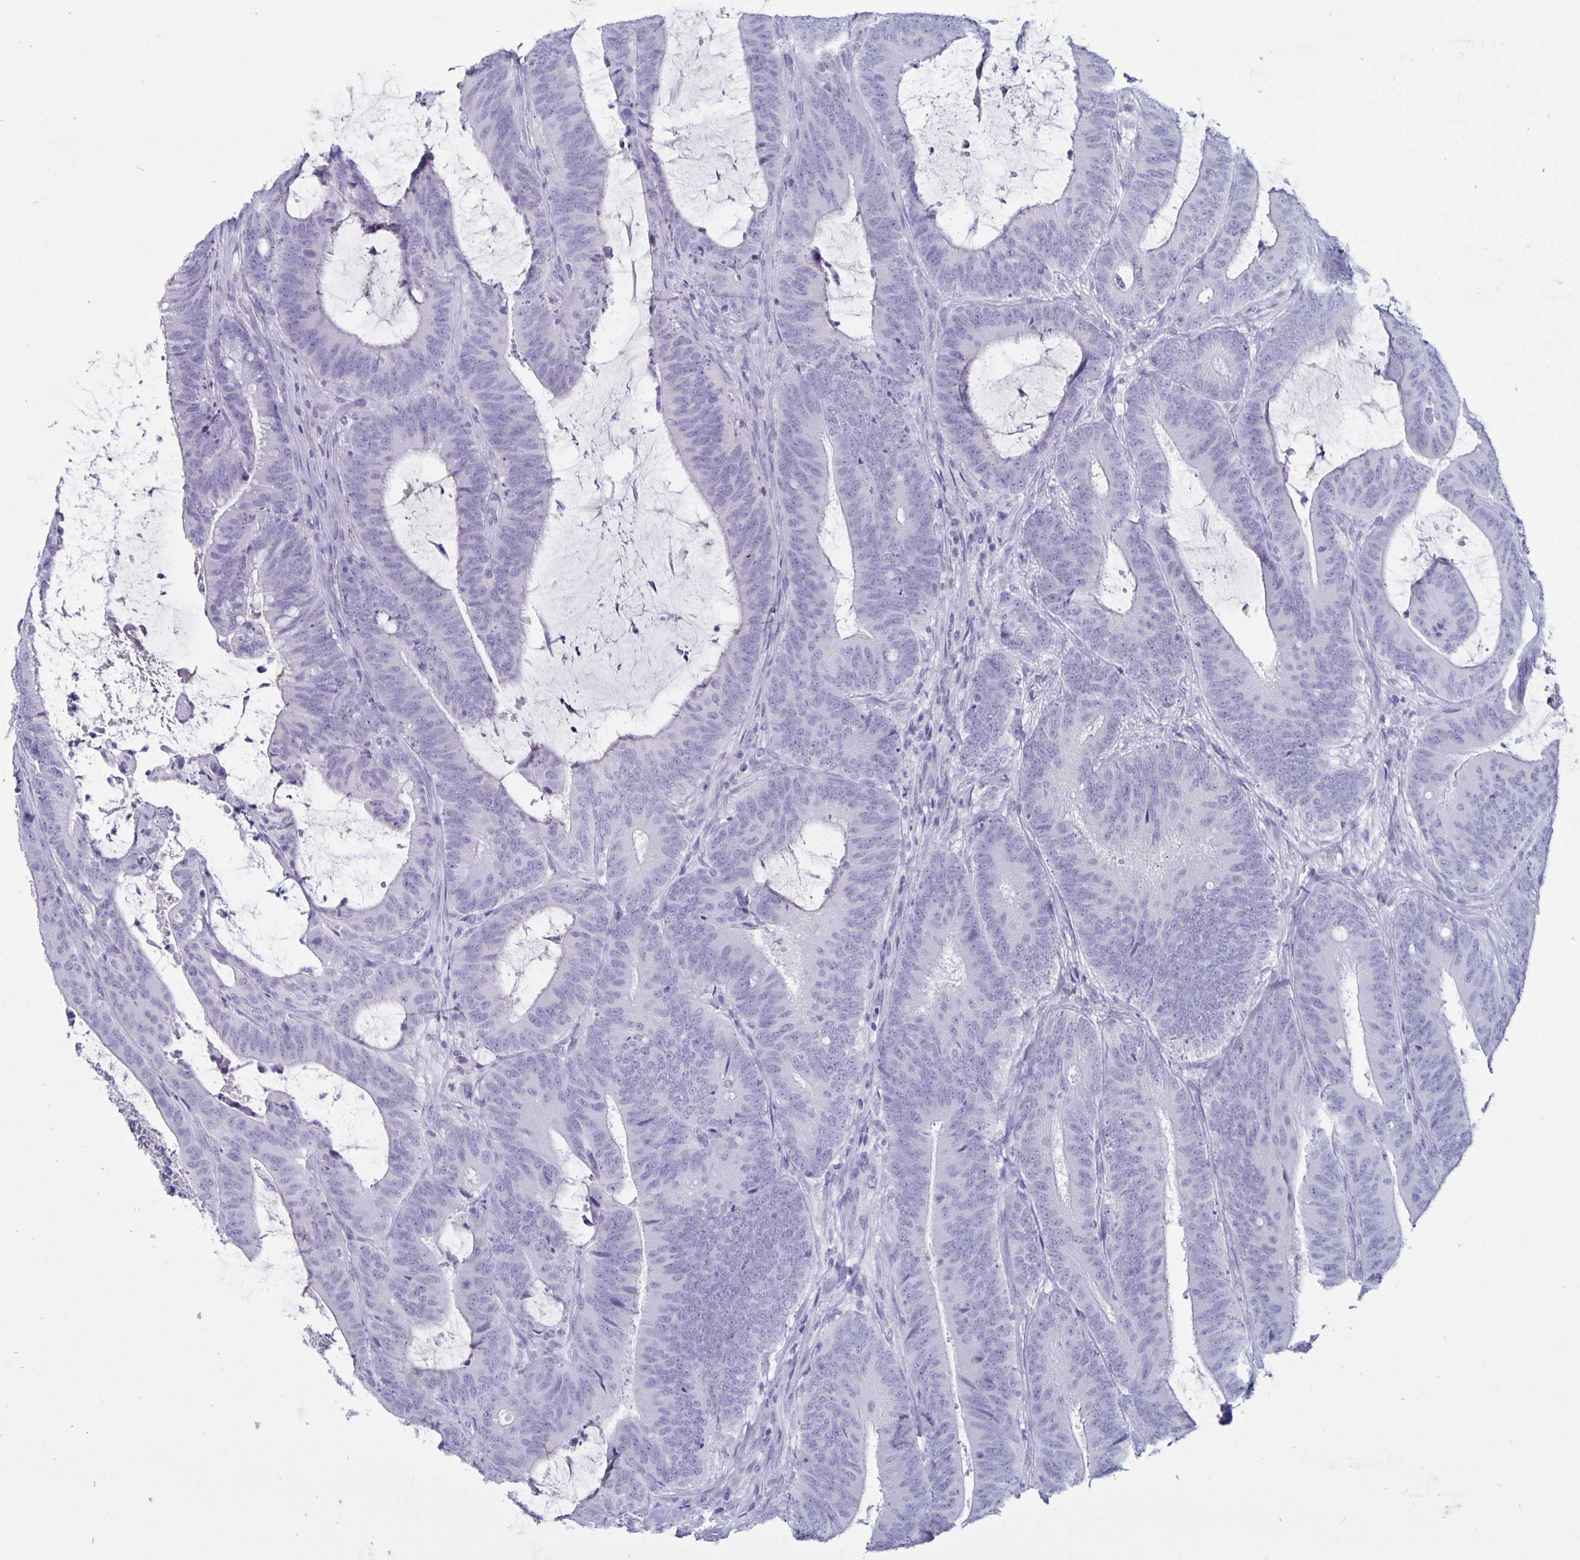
{"staining": {"intensity": "negative", "quantity": "none", "location": "none"}, "tissue": "colorectal cancer", "cell_type": "Tumor cells", "image_type": "cancer", "snomed": [{"axis": "morphology", "description": "Adenocarcinoma, NOS"}, {"axis": "topography", "description": "Colon"}], "caption": "Tumor cells show no significant protein staining in colorectal adenocarcinoma. (DAB (3,3'-diaminobenzidine) immunohistochemistry (IHC), high magnification).", "gene": "BPIFA3", "patient": {"sex": "female", "age": 43}}